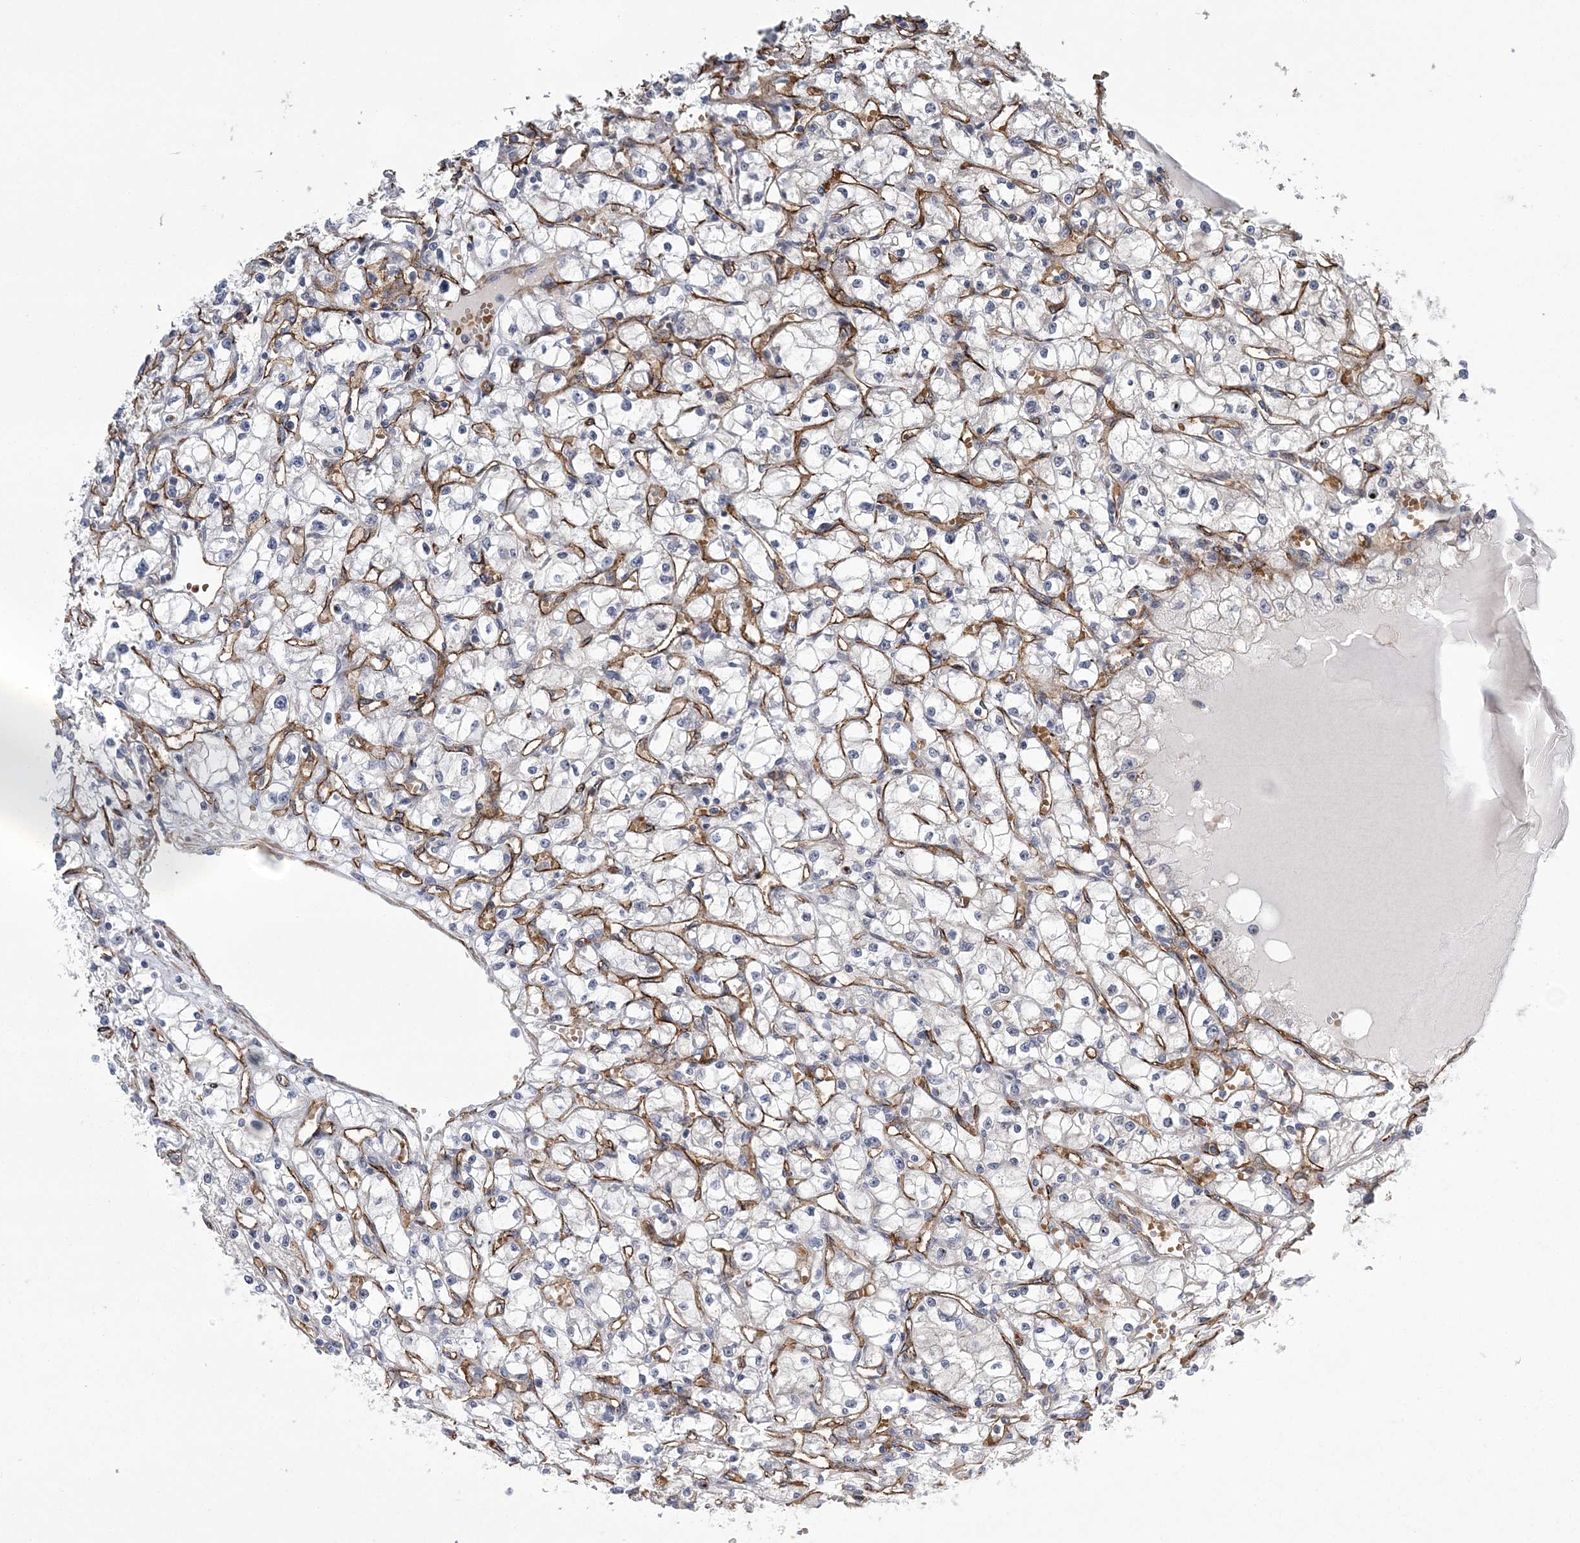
{"staining": {"intensity": "negative", "quantity": "none", "location": "none"}, "tissue": "renal cancer", "cell_type": "Tumor cells", "image_type": "cancer", "snomed": [{"axis": "morphology", "description": "Adenocarcinoma, NOS"}, {"axis": "topography", "description": "Kidney"}], "caption": "DAB (3,3'-diaminobenzidine) immunohistochemical staining of adenocarcinoma (renal) reveals no significant expression in tumor cells. (DAB IHC with hematoxylin counter stain).", "gene": "CALN1", "patient": {"sex": "male", "age": 56}}